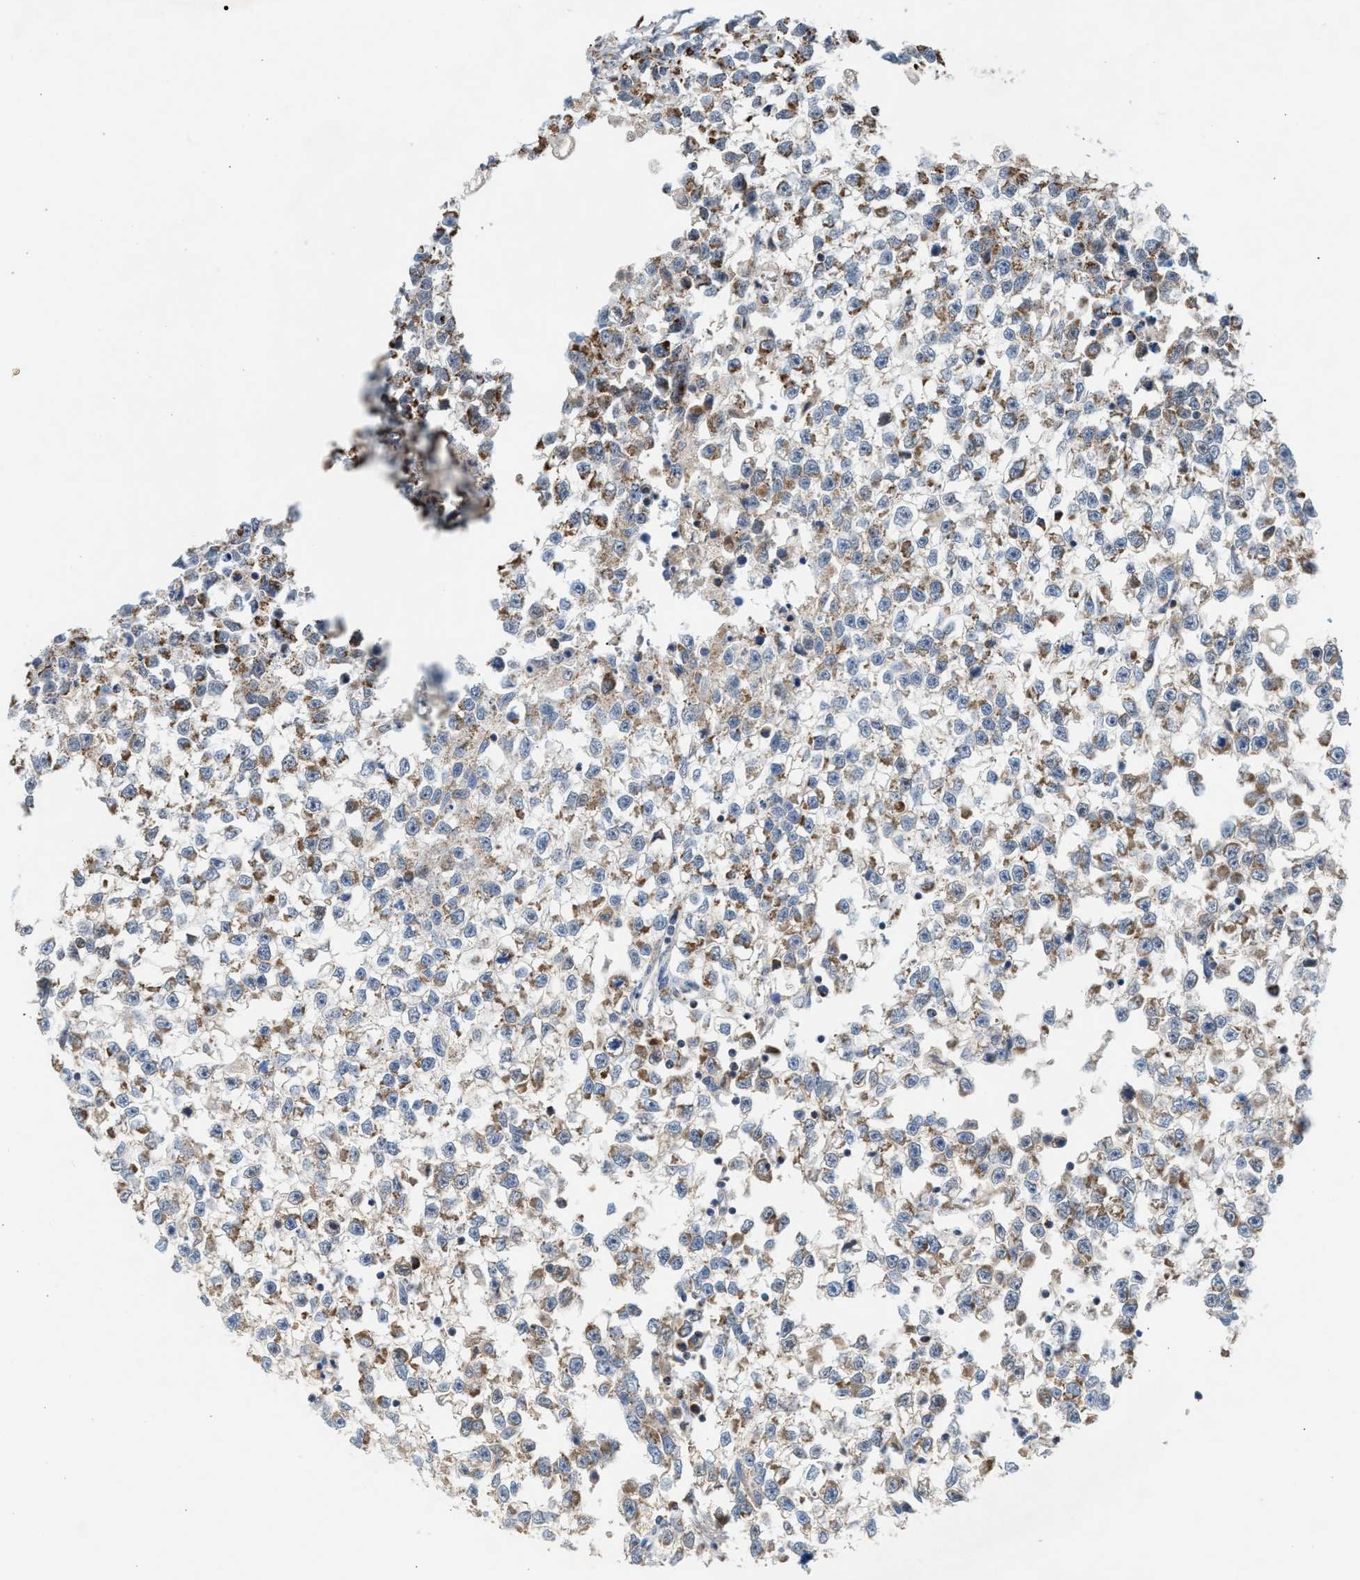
{"staining": {"intensity": "moderate", "quantity": ">75%", "location": "cytoplasmic/membranous"}, "tissue": "testis cancer", "cell_type": "Tumor cells", "image_type": "cancer", "snomed": [{"axis": "morphology", "description": "Seminoma, NOS"}, {"axis": "morphology", "description": "Carcinoma, Embryonal, NOS"}, {"axis": "topography", "description": "Testis"}], "caption": "A high-resolution image shows immunohistochemistry staining of testis cancer, which displays moderate cytoplasmic/membranous staining in approximately >75% of tumor cells. (DAB (3,3'-diaminobenzidine) IHC with brightfield microscopy, high magnification).", "gene": "PMPCA", "patient": {"sex": "male", "age": 51}}